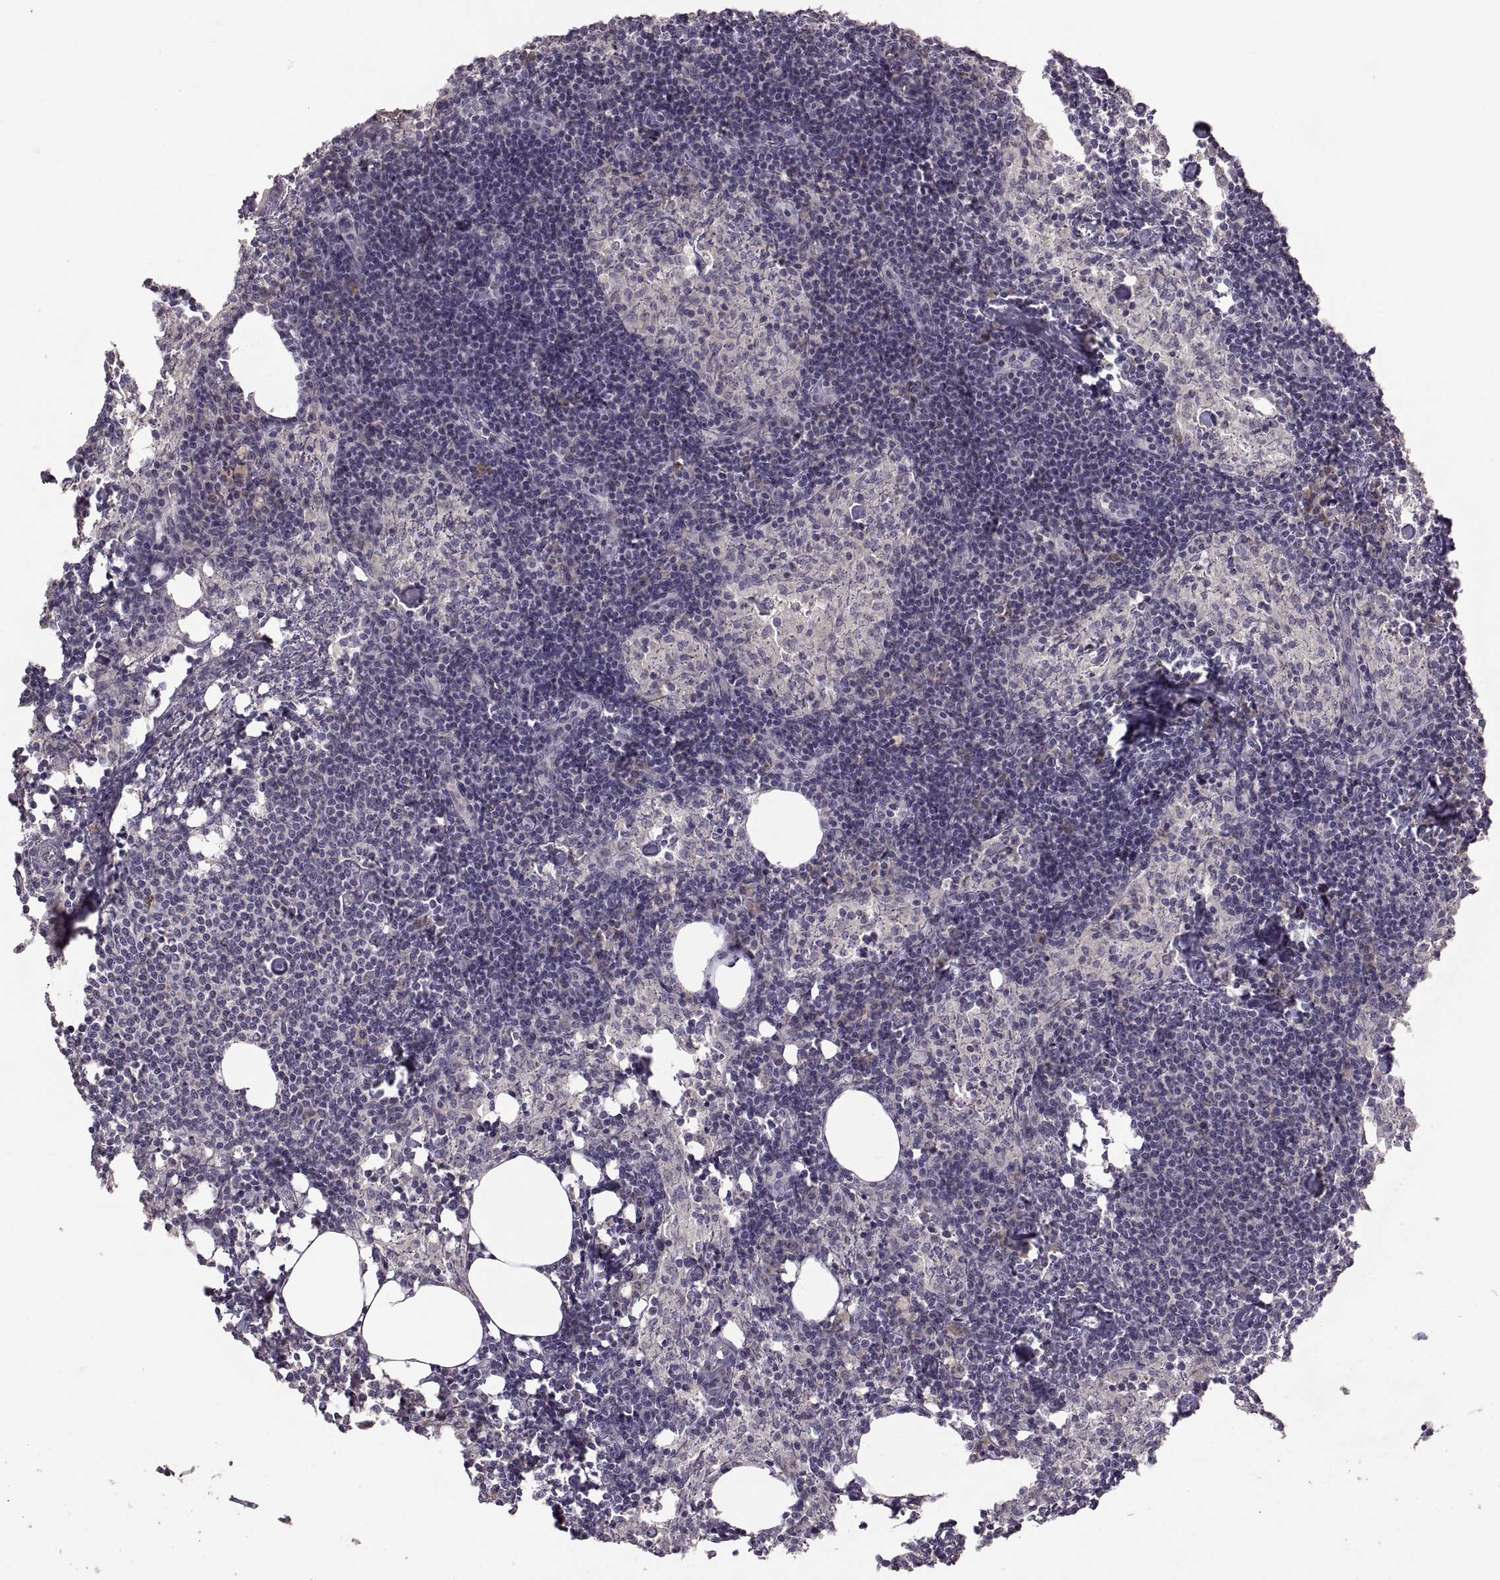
{"staining": {"intensity": "negative", "quantity": "none", "location": "none"}, "tissue": "lymph node", "cell_type": "Germinal center cells", "image_type": "normal", "snomed": [{"axis": "morphology", "description": "Normal tissue, NOS"}, {"axis": "topography", "description": "Lymph node"}], "caption": "High magnification brightfield microscopy of unremarkable lymph node stained with DAB (3,3'-diaminobenzidine) (brown) and counterstained with hematoxylin (blue): germinal center cells show no significant positivity.", "gene": "HMGCR", "patient": {"sex": "female", "age": 52}}